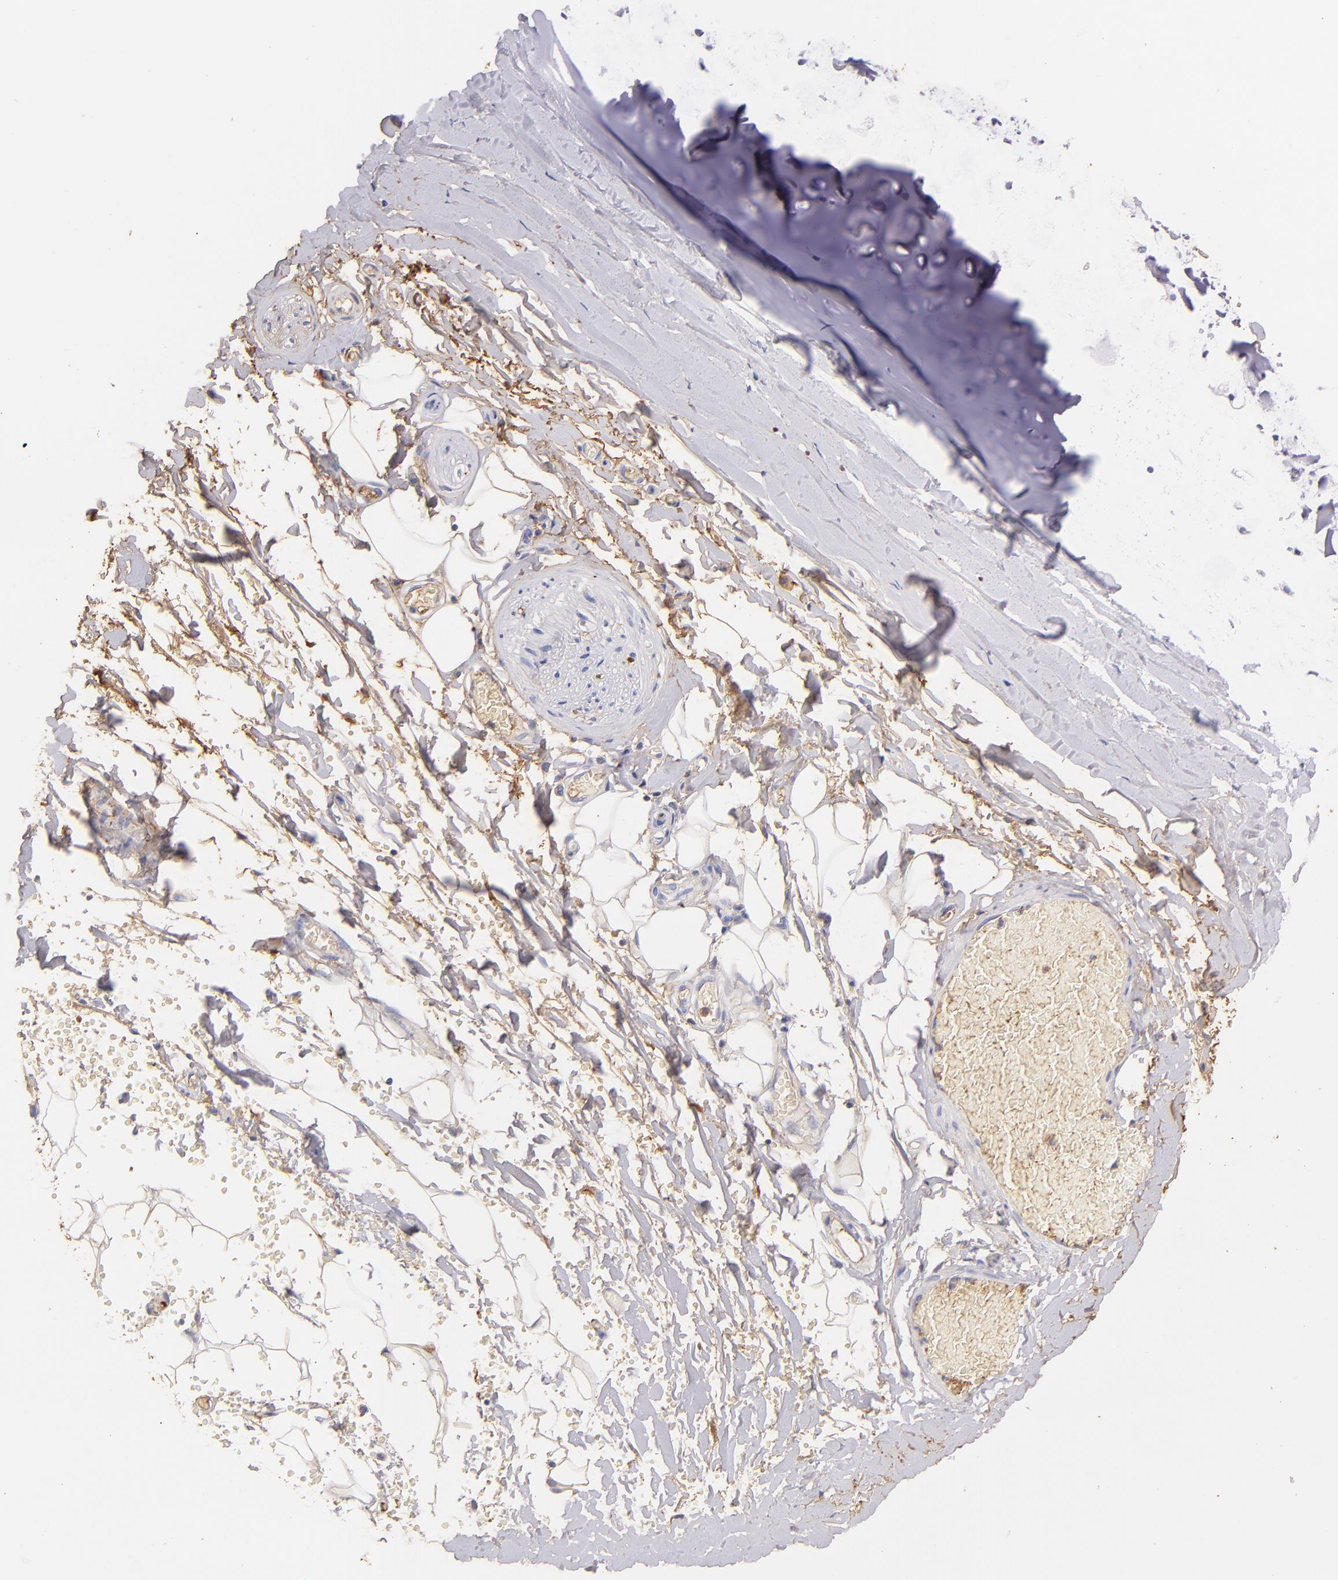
{"staining": {"intensity": "moderate", "quantity": ">75%", "location": "cytoplasmic/membranous"}, "tissue": "adipose tissue", "cell_type": "Adipocytes", "image_type": "normal", "snomed": [{"axis": "morphology", "description": "Normal tissue, NOS"}, {"axis": "topography", "description": "Bronchus"}, {"axis": "topography", "description": "Lung"}], "caption": "Immunohistochemical staining of unremarkable adipose tissue demonstrates >75% levels of moderate cytoplasmic/membranous protein staining in about >75% of adipocytes. The protein of interest is shown in brown color, while the nuclei are stained blue.", "gene": "FGB", "patient": {"sex": "female", "age": 56}}